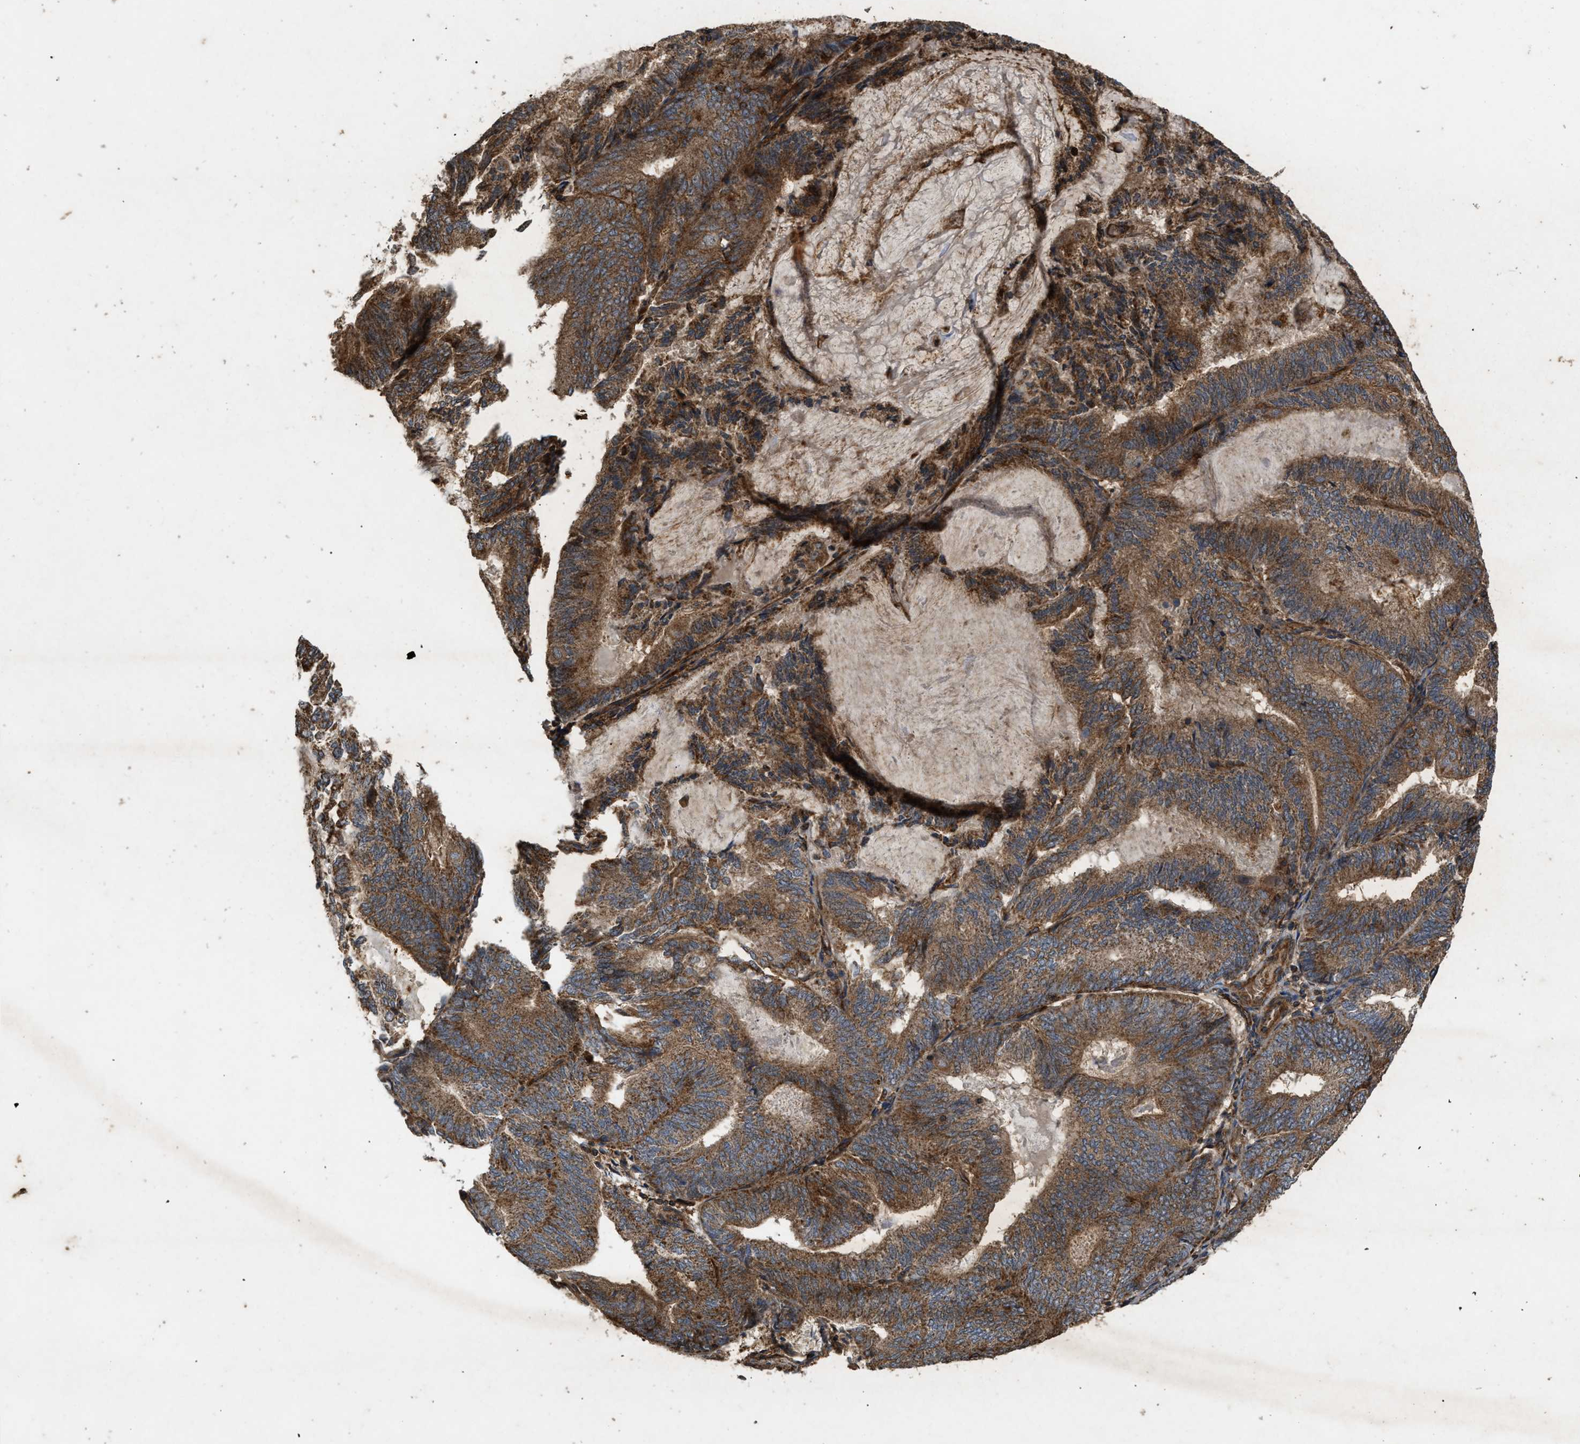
{"staining": {"intensity": "strong", "quantity": ">75%", "location": "cytoplasmic/membranous"}, "tissue": "endometrial cancer", "cell_type": "Tumor cells", "image_type": "cancer", "snomed": [{"axis": "morphology", "description": "Adenocarcinoma, NOS"}, {"axis": "topography", "description": "Endometrium"}], "caption": "A histopathology image showing strong cytoplasmic/membranous staining in about >75% of tumor cells in adenocarcinoma (endometrial), as visualized by brown immunohistochemical staining.", "gene": "GNB4", "patient": {"sex": "female", "age": 81}}